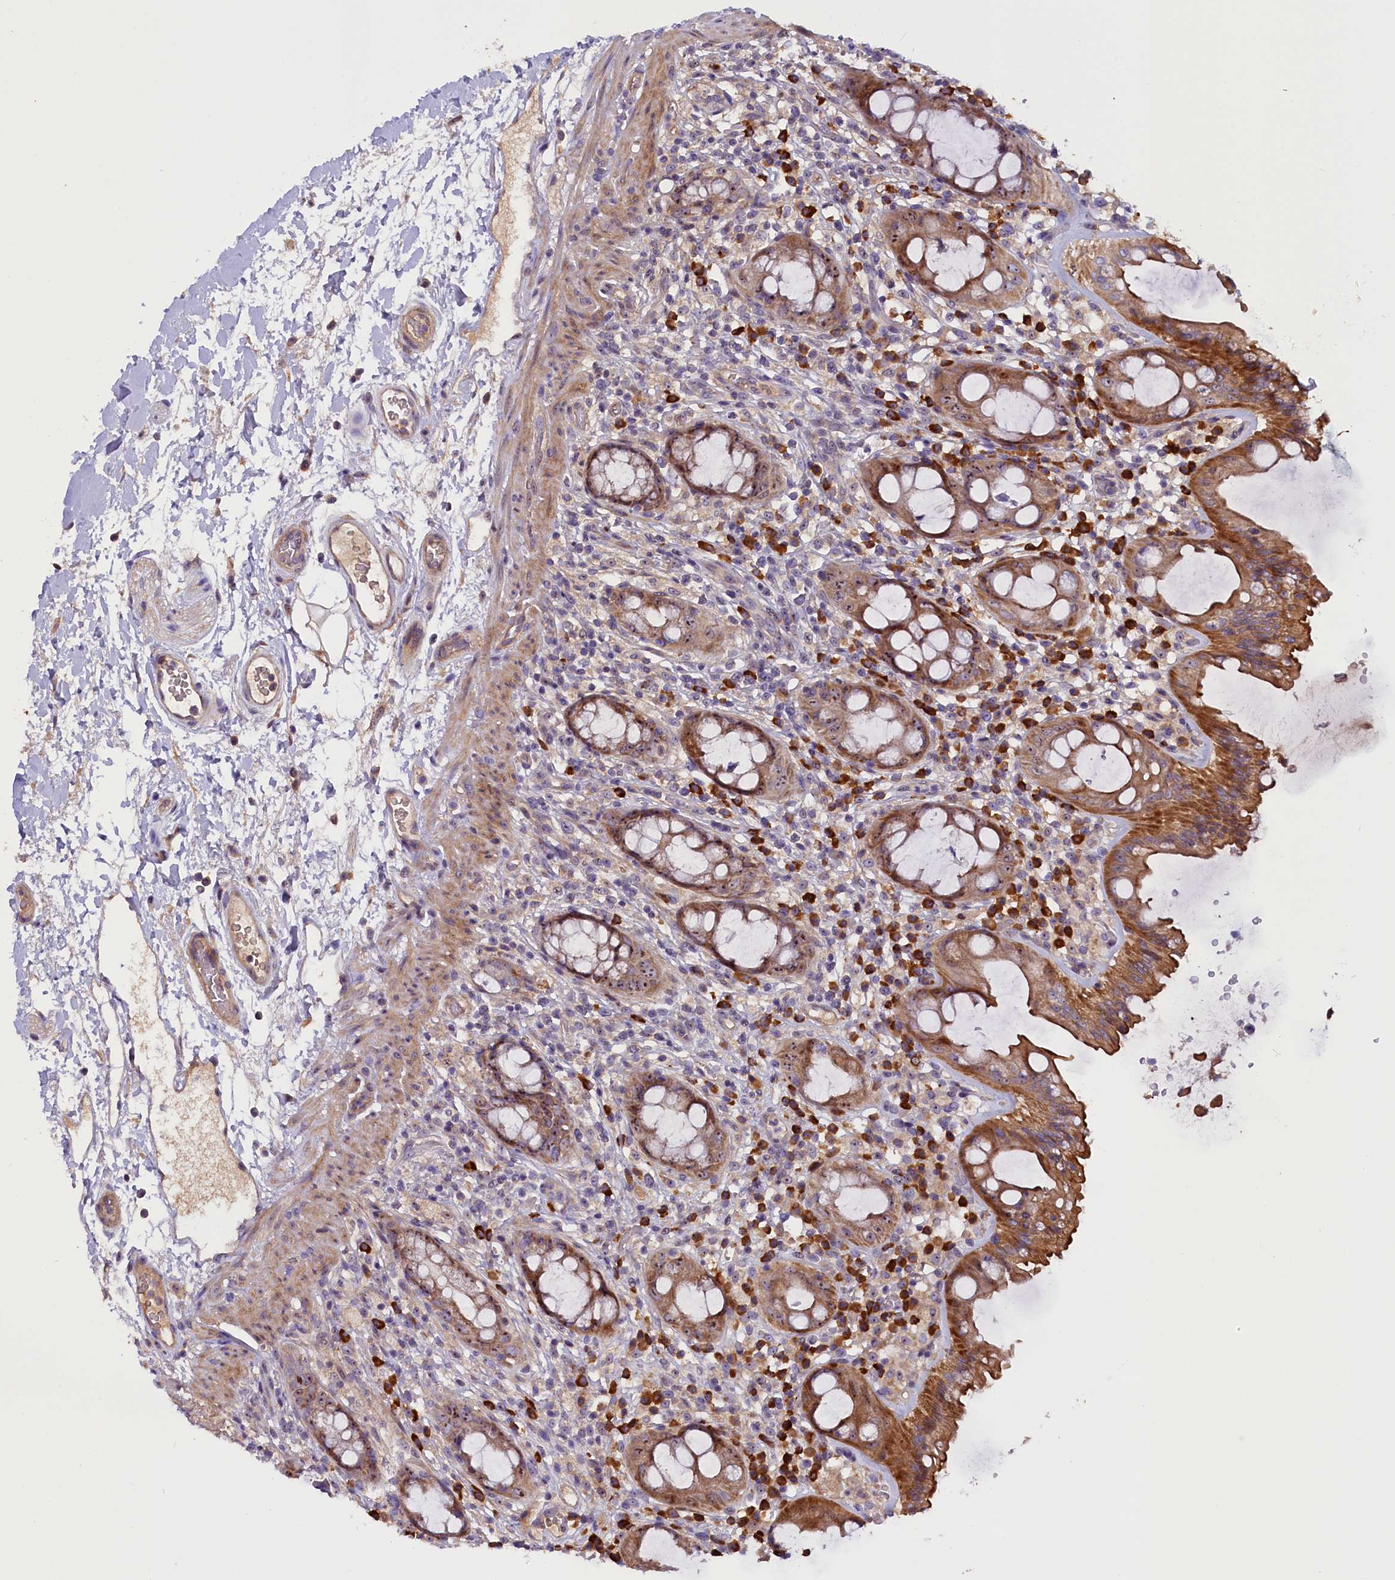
{"staining": {"intensity": "moderate", "quantity": ">75%", "location": "cytoplasmic/membranous"}, "tissue": "rectum", "cell_type": "Glandular cells", "image_type": "normal", "snomed": [{"axis": "morphology", "description": "Normal tissue, NOS"}, {"axis": "topography", "description": "Rectum"}], "caption": "Rectum stained with immunohistochemistry (IHC) shows moderate cytoplasmic/membranous expression in approximately >75% of glandular cells.", "gene": "FRY", "patient": {"sex": "female", "age": 57}}